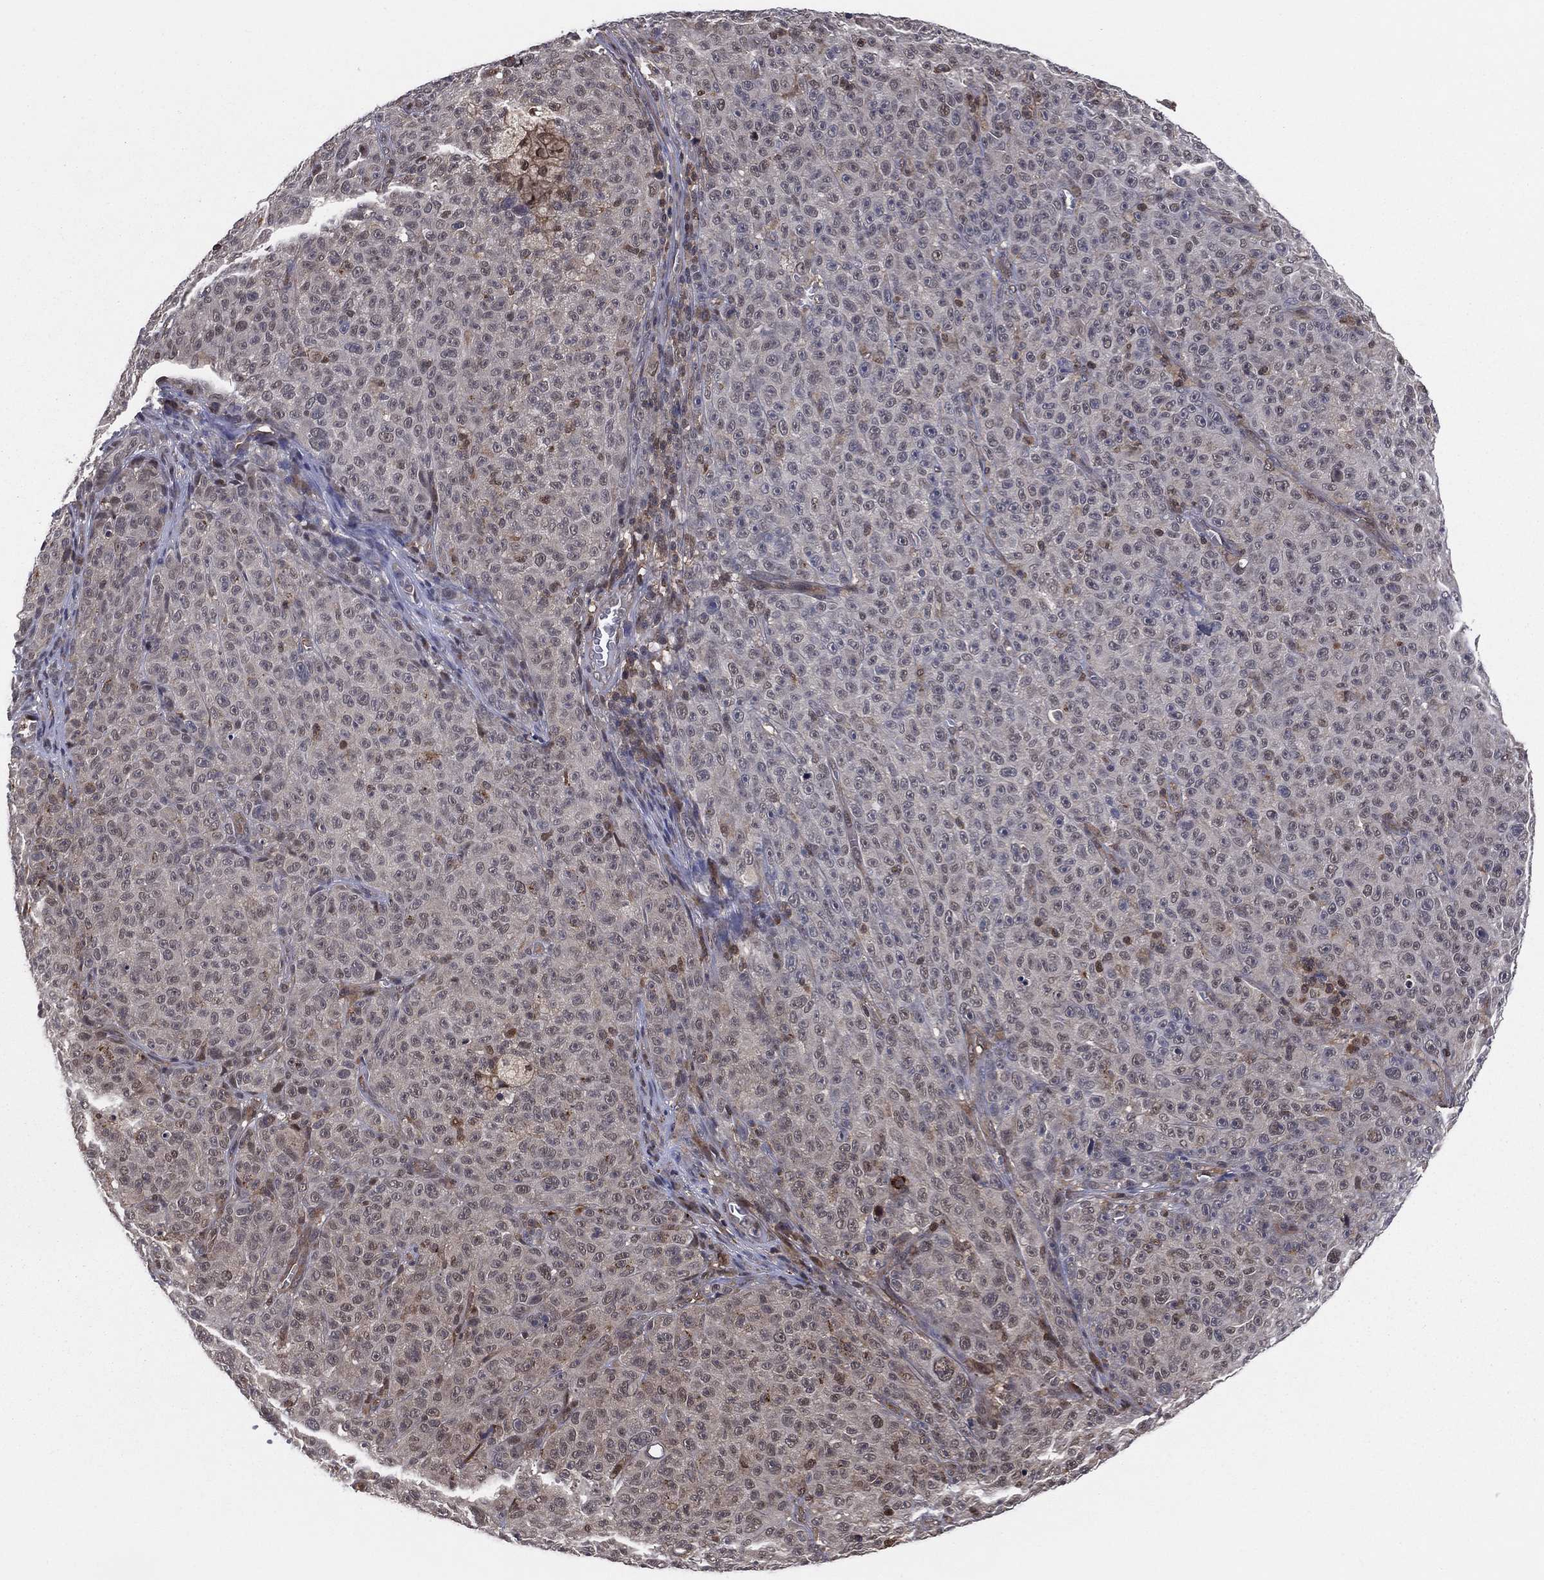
{"staining": {"intensity": "negative", "quantity": "none", "location": "none"}, "tissue": "melanoma", "cell_type": "Tumor cells", "image_type": "cancer", "snomed": [{"axis": "morphology", "description": "Malignant melanoma, NOS"}, {"axis": "topography", "description": "Skin"}], "caption": "A high-resolution histopathology image shows IHC staining of malignant melanoma, which displays no significant expression in tumor cells.", "gene": "ICOSLG", "patient": {"sex": "female", "age": 82}}